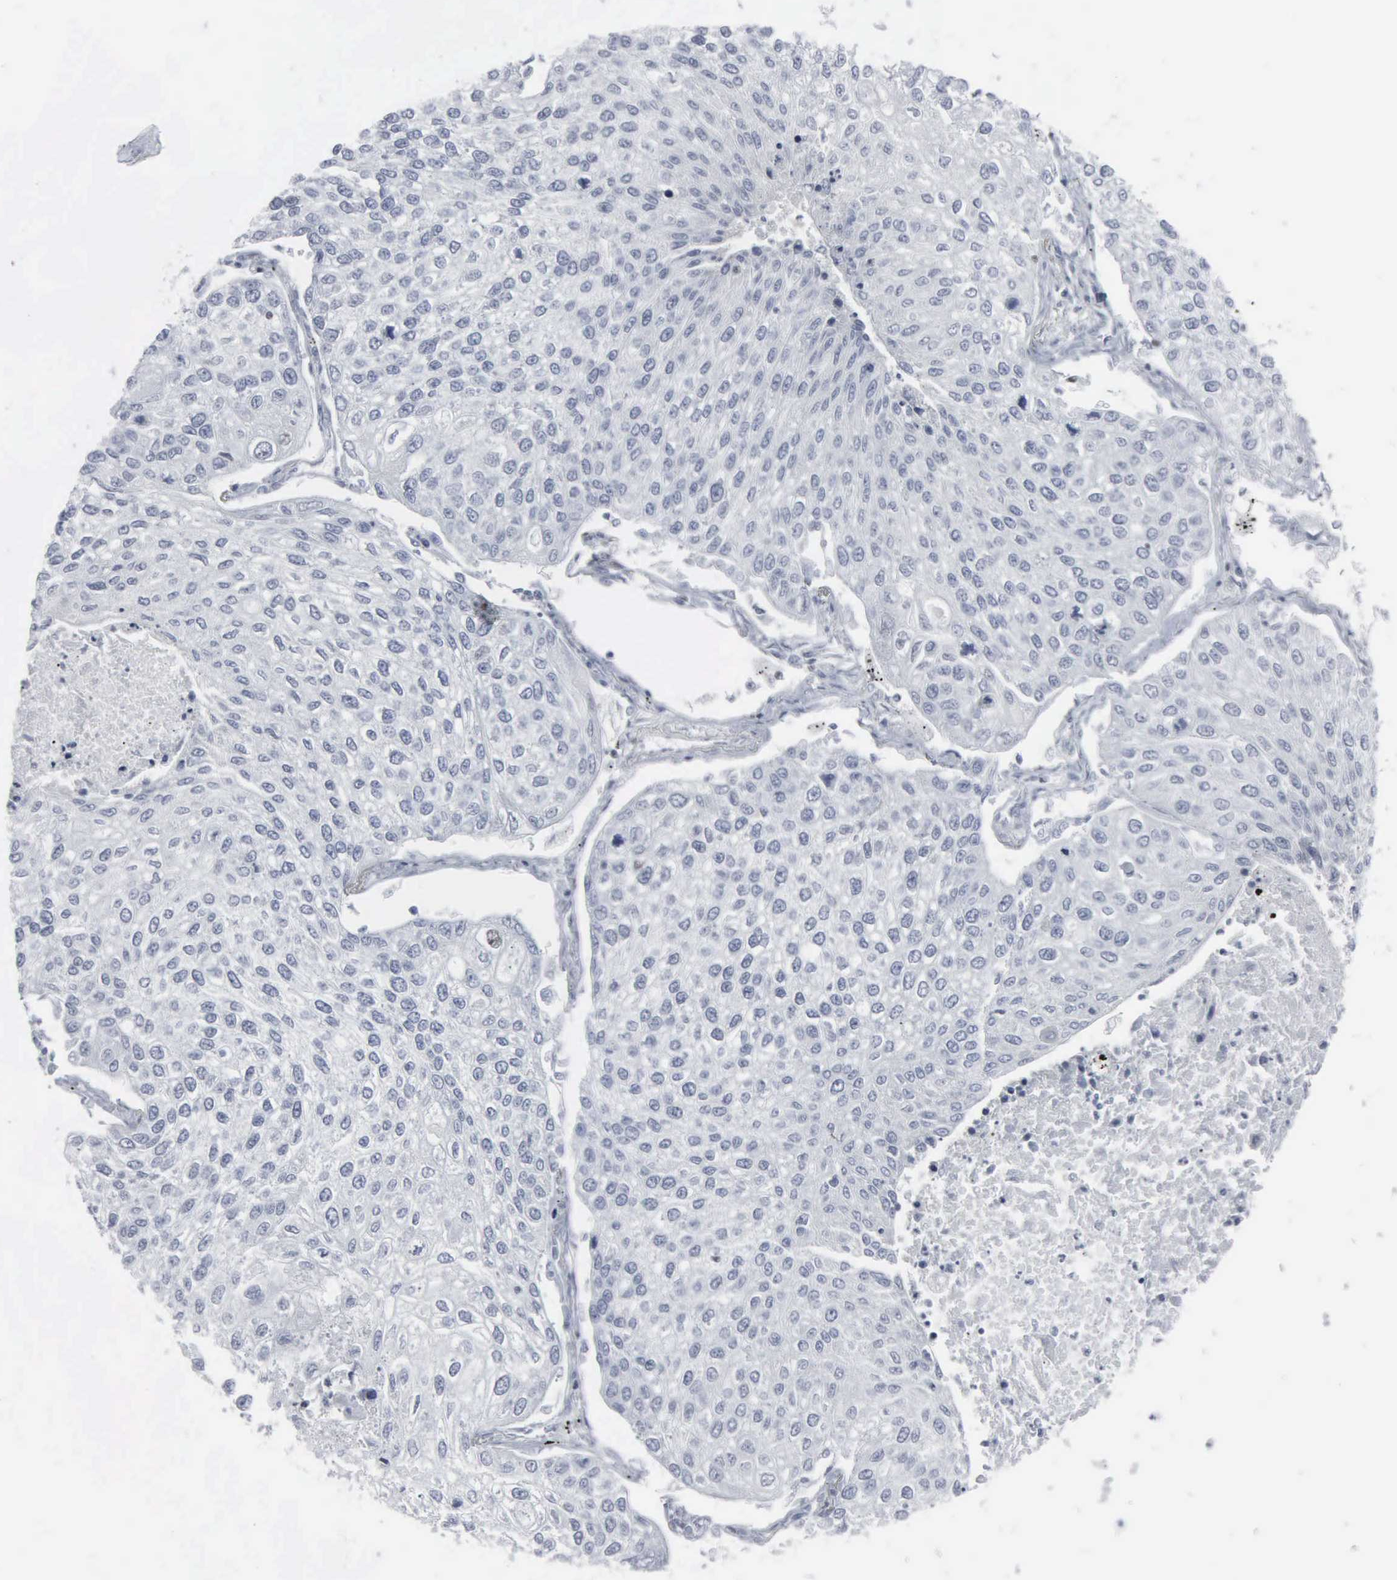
{"staining": {"intensity": "negative", "quantity": "none", "location": "none"}, "tissue": "lung cancer", "cell_type": "Tumor cells", "image_type": "cancer", "snomed": [{"axis": "morphology", "description": "Squamous cell carcinoma, NOS"}, {"axis": "topography", "description": "Lung"}], "caption": "This micrograph is of lung cancer stained with immunohistochemistry to label a protein in brown with the nuclei are counter-stained blue. There is no staining in tumor cells.", "gene": "CCND3", "patient": {"sex": "male", "age": 75}}